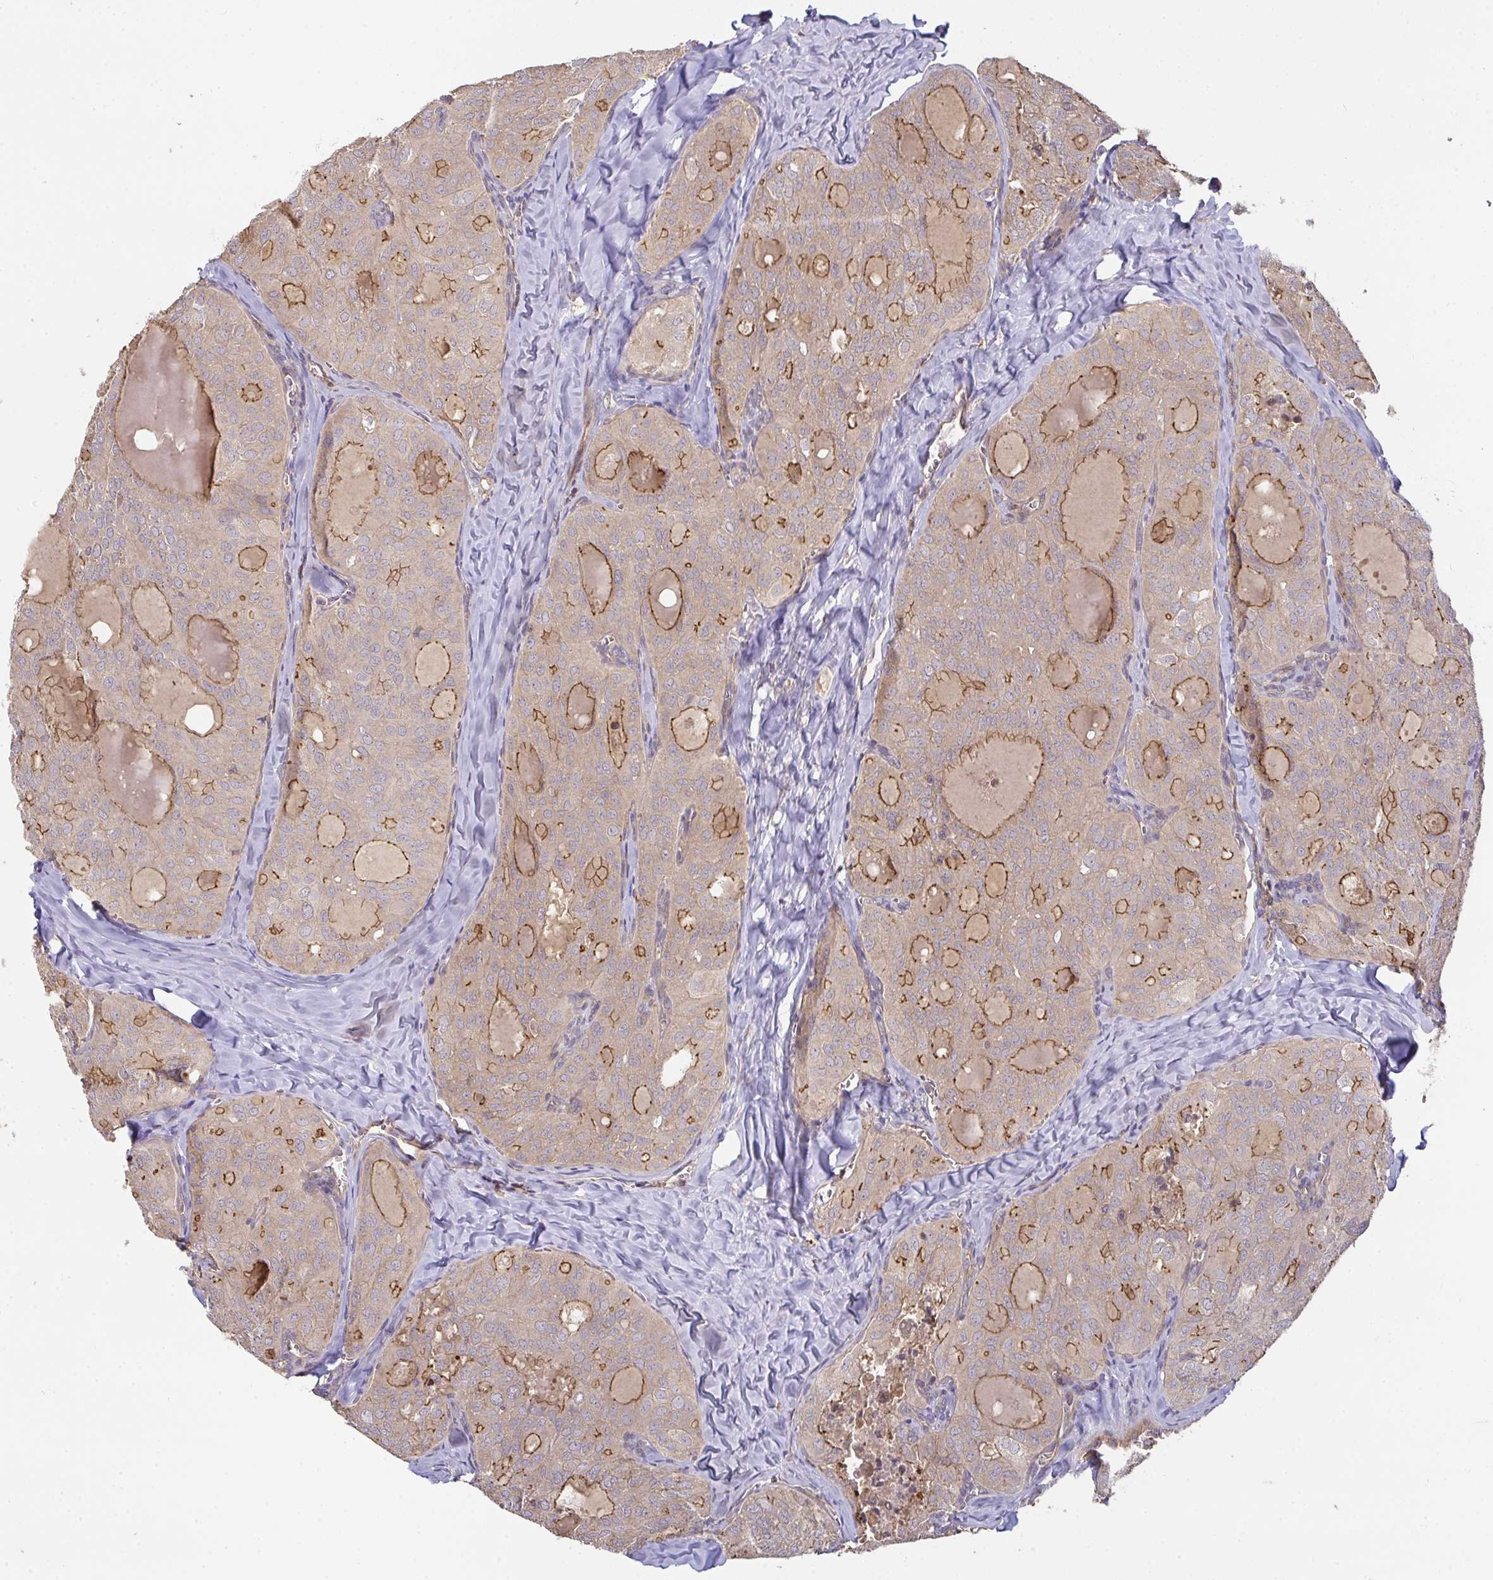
{"staining": {"intensity": "moderate", "quantity": "<25%", "location": "cytoplasmic/membranous"}, "tissue": "thyroid cancer", "cell_type": "Tumor cells", "image_type": "cancer", "snomed": [{"axis": "morphology", "description": "Follicular adenoma carcinoma, NOS"}, {"axis": "topography", "description": "Thyroid gland"}], "caption": "Thyroid cancer stained for a protein shows moderate cytoplasmic/membranous positivity in tumor cells. The staining was performed using DAB (3,3'-diaminobenzidine) to visualize the protein expression in brown, while the nuclei were stained in blue with hematoxylin (Magnification: 20x).", "gene": "TNMD", "patient": {"sex": "male", "age": 75}}